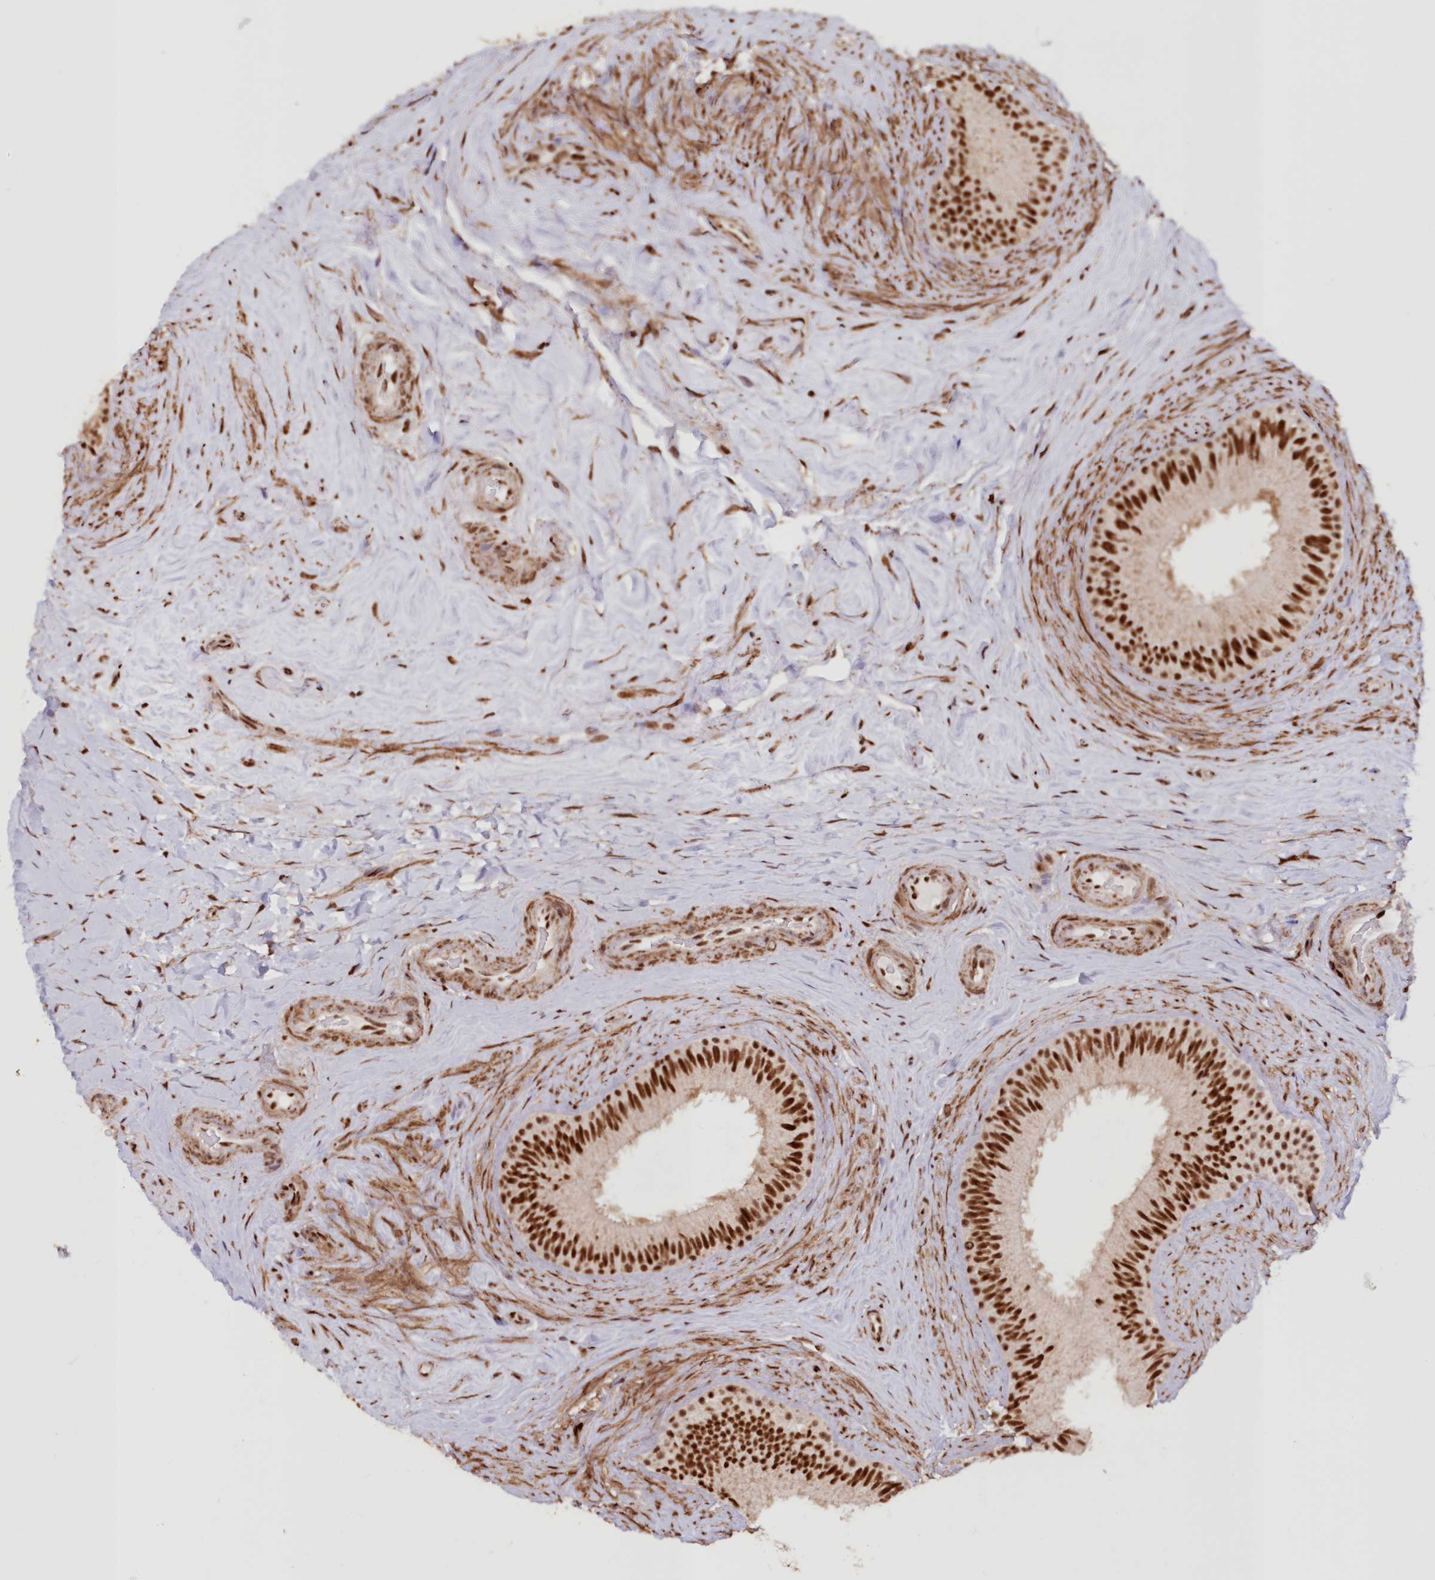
{"staining": {"intensity": "strong", "quantity": ">75%", "location": "nuclear"}, "tissue": "epididymis", "cell_type": "Glandular cells", "image_type": "normal", "snomed": [{"axis": "morphology", "description": "Normal tissue, NOS"}, {"axis": "topography", "description": "Epididymis"}], "caption": "A high-resolution micrograph shows immunohistochemistry staining of benign epididymis, which displays strong nuclear expression in approximately >75% of glandular cells.", "gene": "POLR2B", "patient": {"sex": "male", "age": 84}}